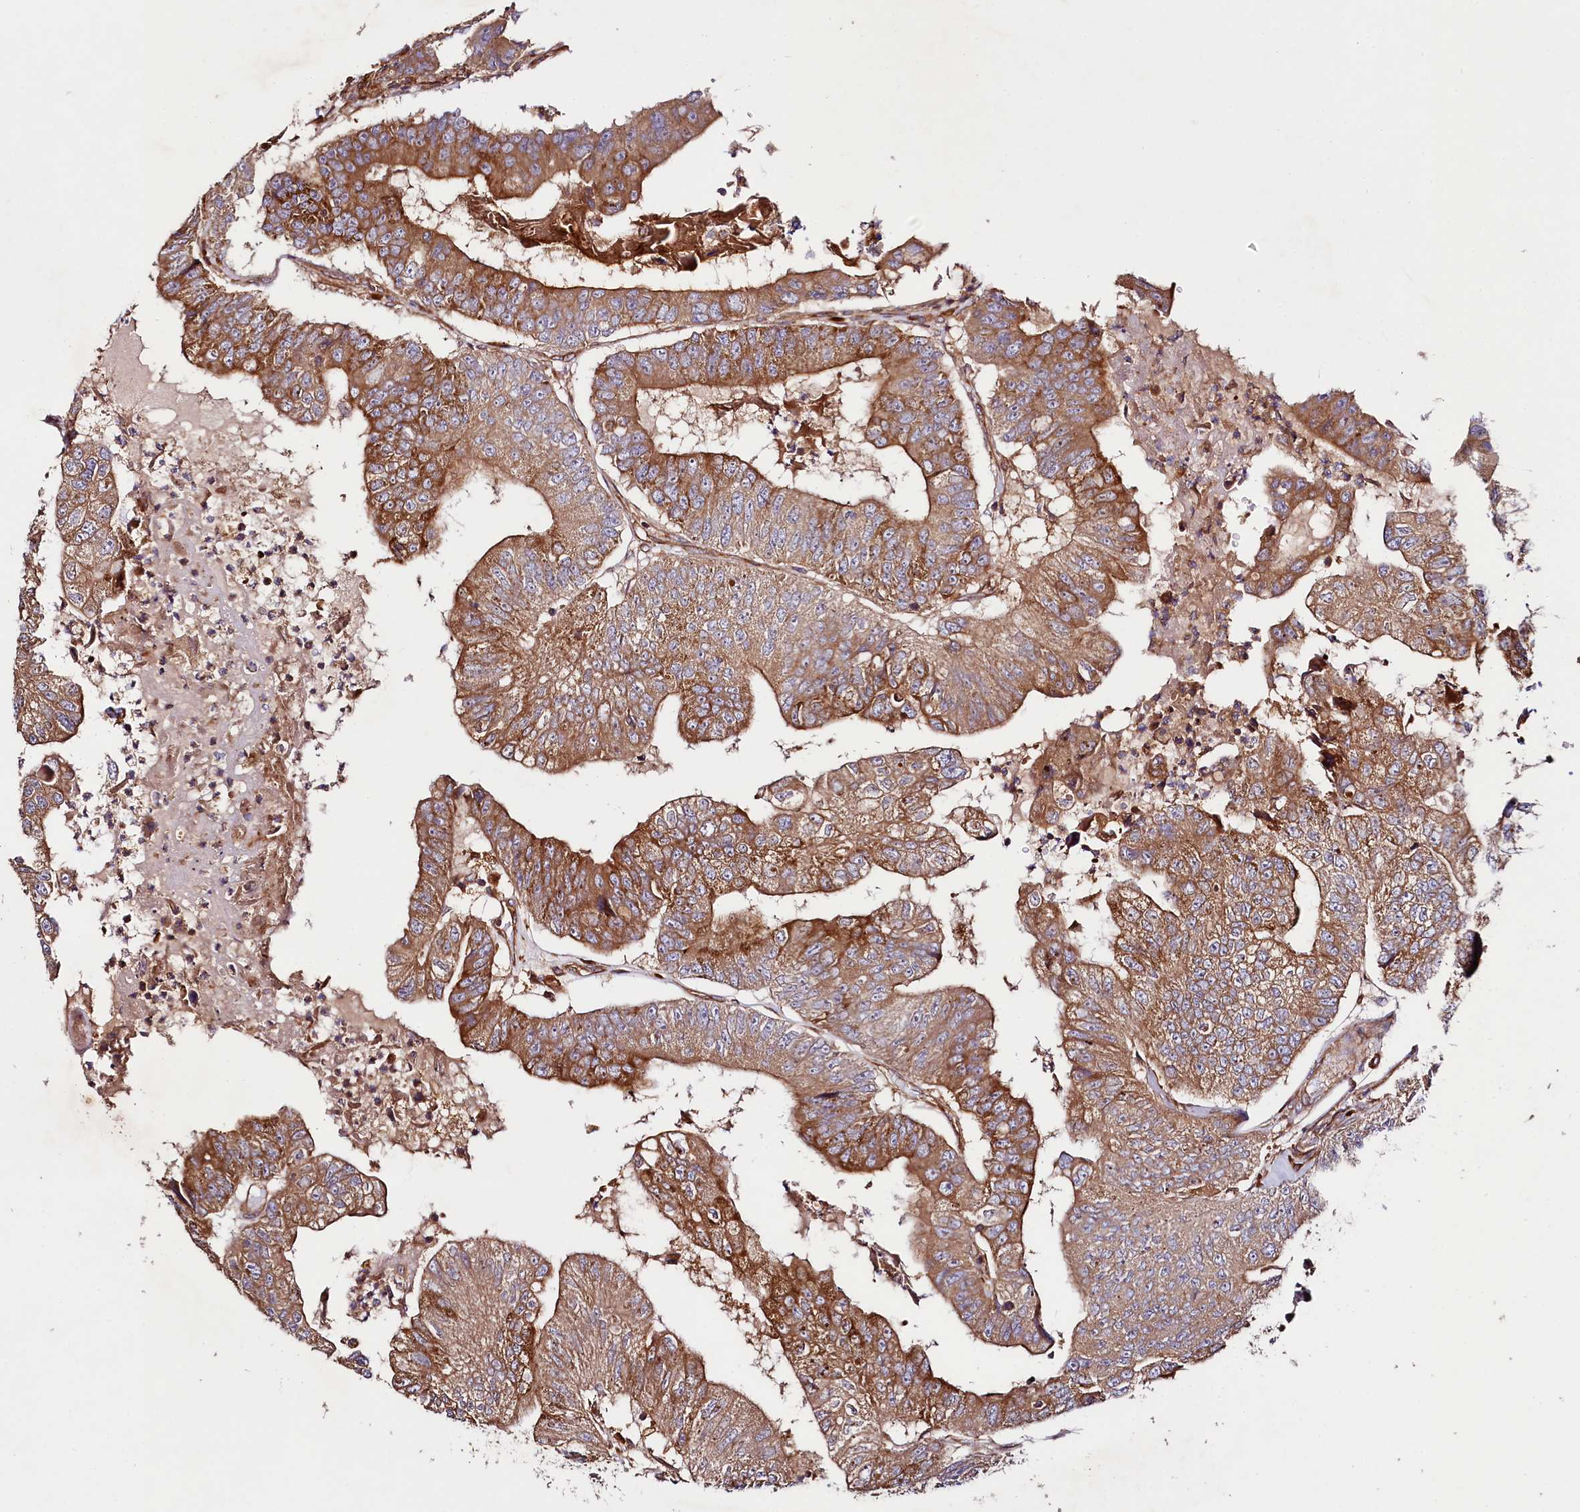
{"staining": {"intensity": "moderate", "quantity": ">75%", "location": "cytoplasmic/membranous"}, "tissue": "colorectal cancer", "cell_type": "Tumor cells", "image_type": "cancer", "snomed": [{"axis": "morphology", "description": "Adenocarcinoma, NOS"}, {"axis": "topography", "description": "Colon"}], "caption": "DAB (3,3'-diaminobenzidine) immunohistochemical staining of human colorectal cancer exhibits moderate cytoplasmic/membranous protein positivity in about >75% of tumor cells.", "gene": "CEP295", "patient": {"sex": "female", "age": 67}}